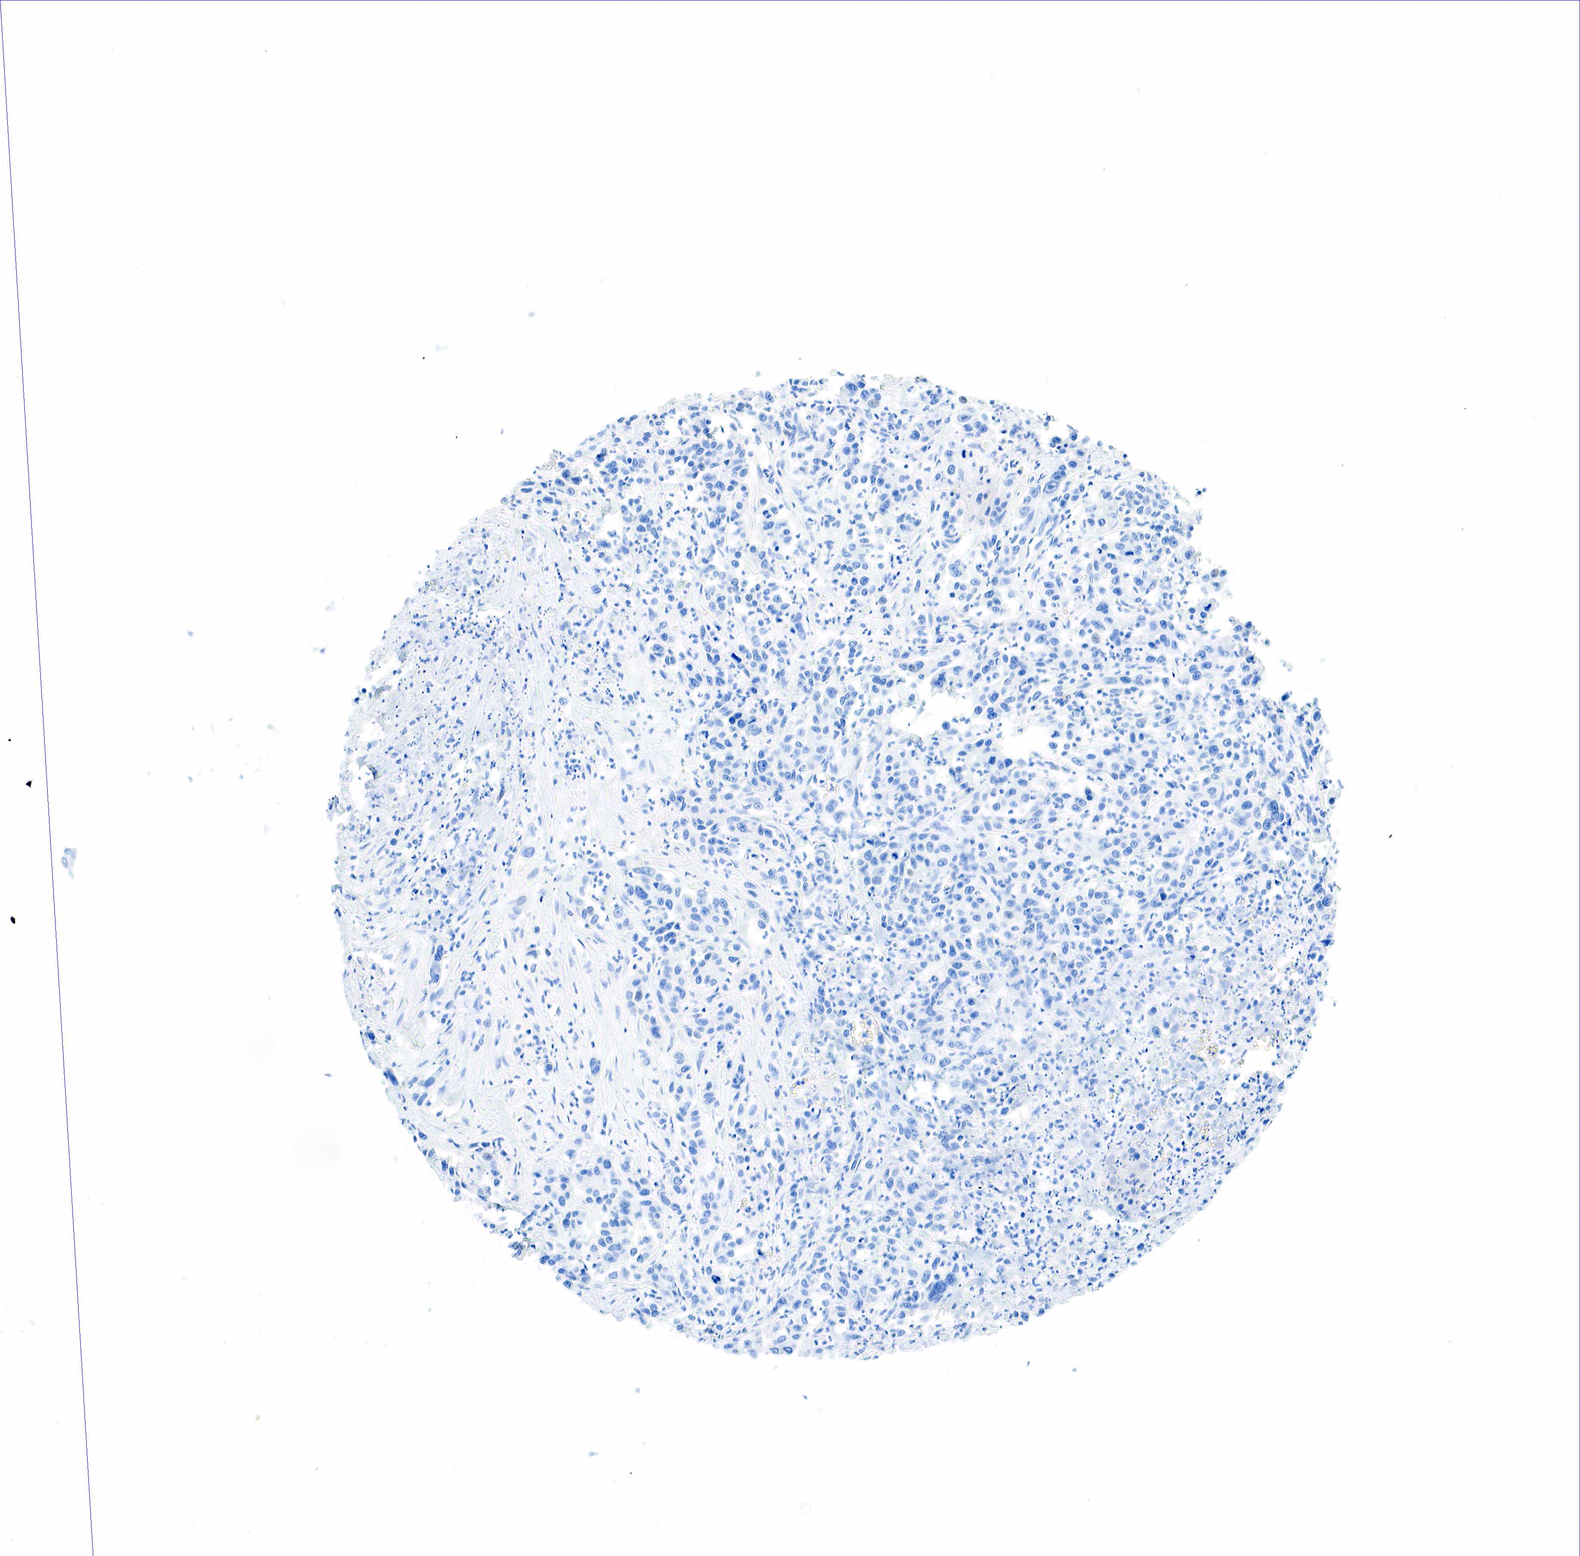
{"staining": {"intensity": "negative", "quantity": "none", "location": "none"}, "tissue": "urothelial cancer", "cell_type": "Tumor cells", "image_type": "cancer", "snomed": [{"axis": "morphology", "description": "Urothelial carcinoma, High grade"}, {"axis": "topography", "description": "Urinary bladder"}], "caption": "Immunohistochemistry image of neoplastic tissue: urothelial cancer stained with DAB (3,3'-diaminobenzidine) exhibits no significant protein staining in tumor cells. (DAB (3,3'-diaminobenzidine) immunohistochemistry (IHC), high magnification).", "gene": "INHA", "patient": {"sex": "male", "age": 86}}